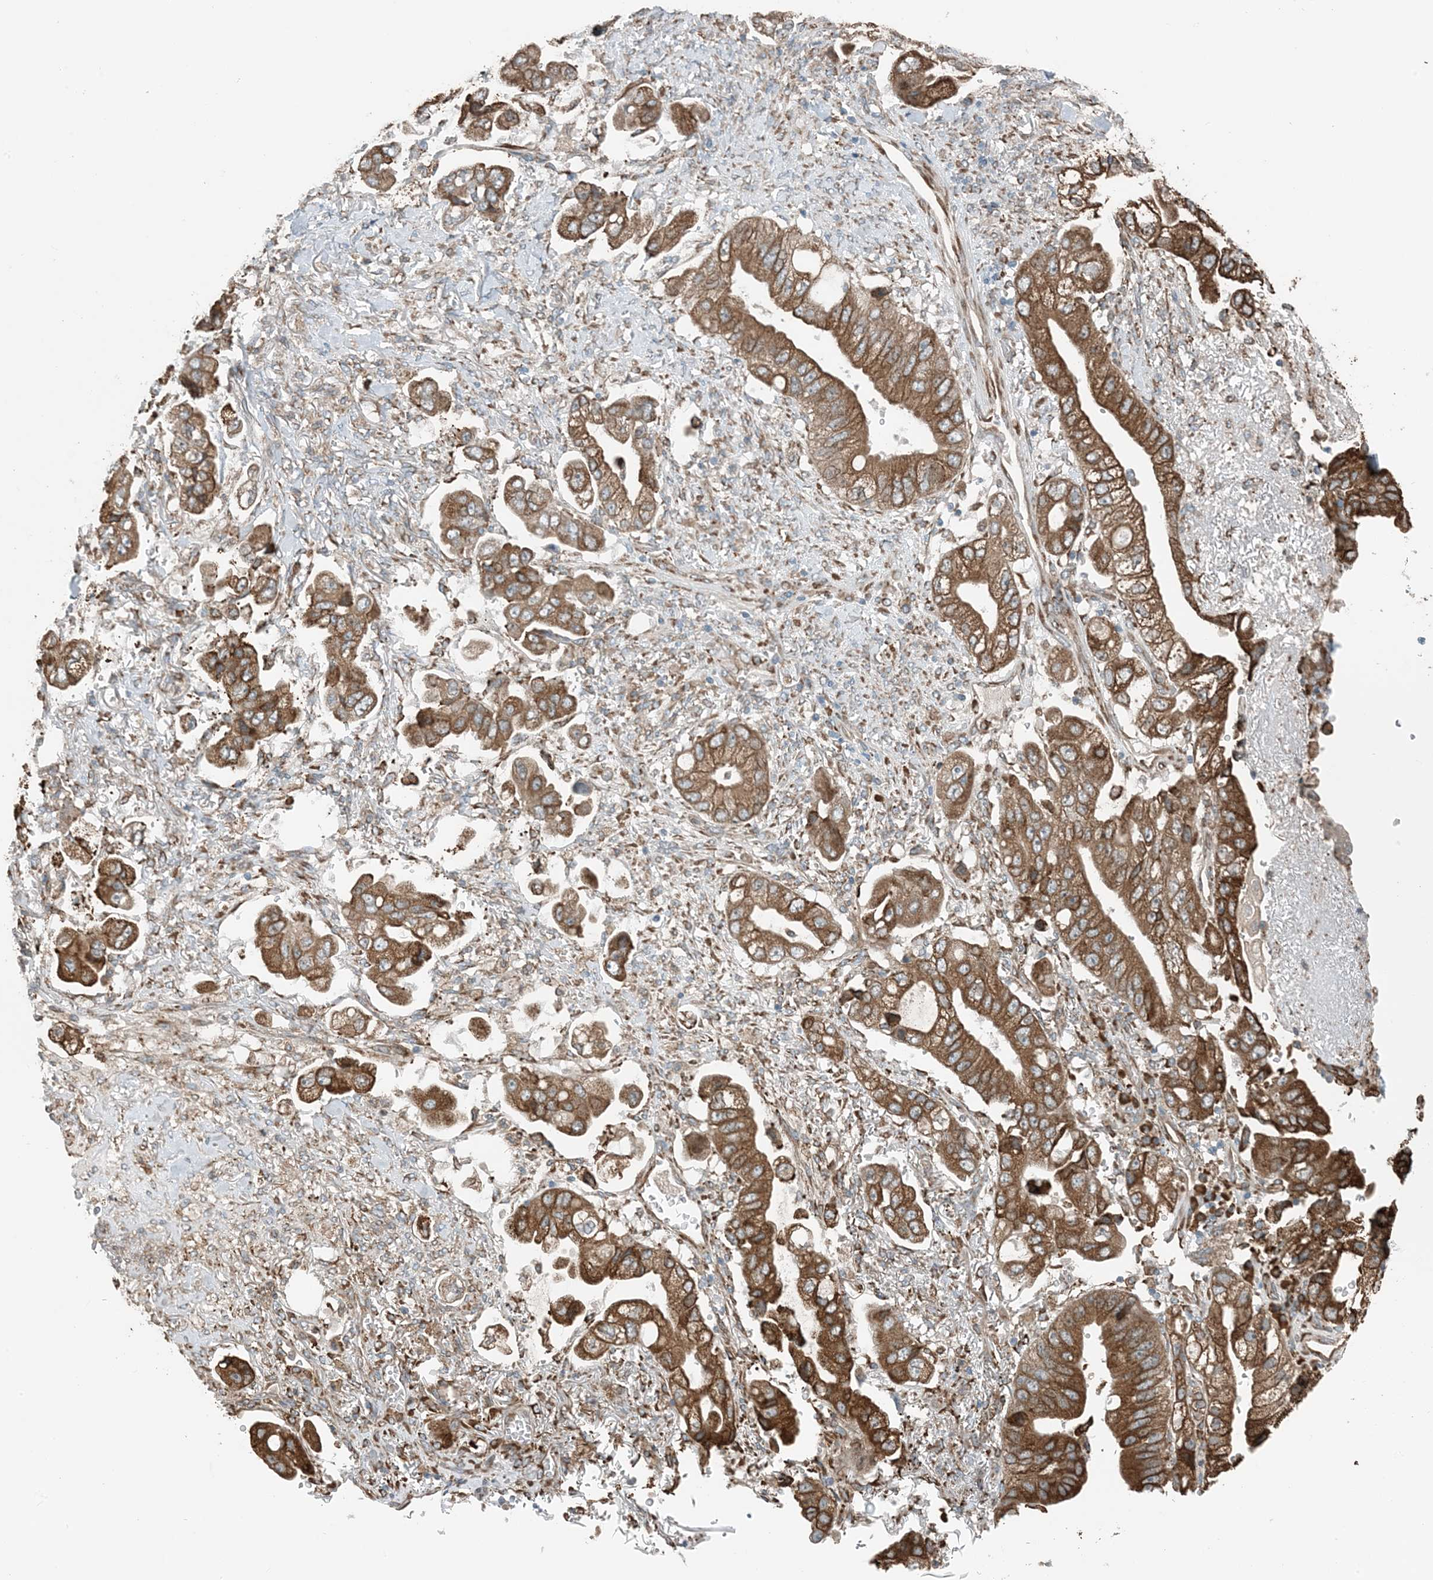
{"staining": {"intensity": "moderate", "quantity": ">75%", "location": "cytoplasmic/membranous"}, "tissue": "stomach cancer", "cell_type": "Tumor cells", "image_type": "cancer", "snomed": [{"axis": "morphology", "description": "Adenocarcinoma, NOS"}, {"axis": "topography", "description": "Stomach"}], "caption": "The histopathology image shows a brown stain indicating the presence of a protein in the cytoplasmic/membranous of tumor cells in stomach cancer.", "gene": "CERKL", "patient": {"sex": "male", "age": 62}}